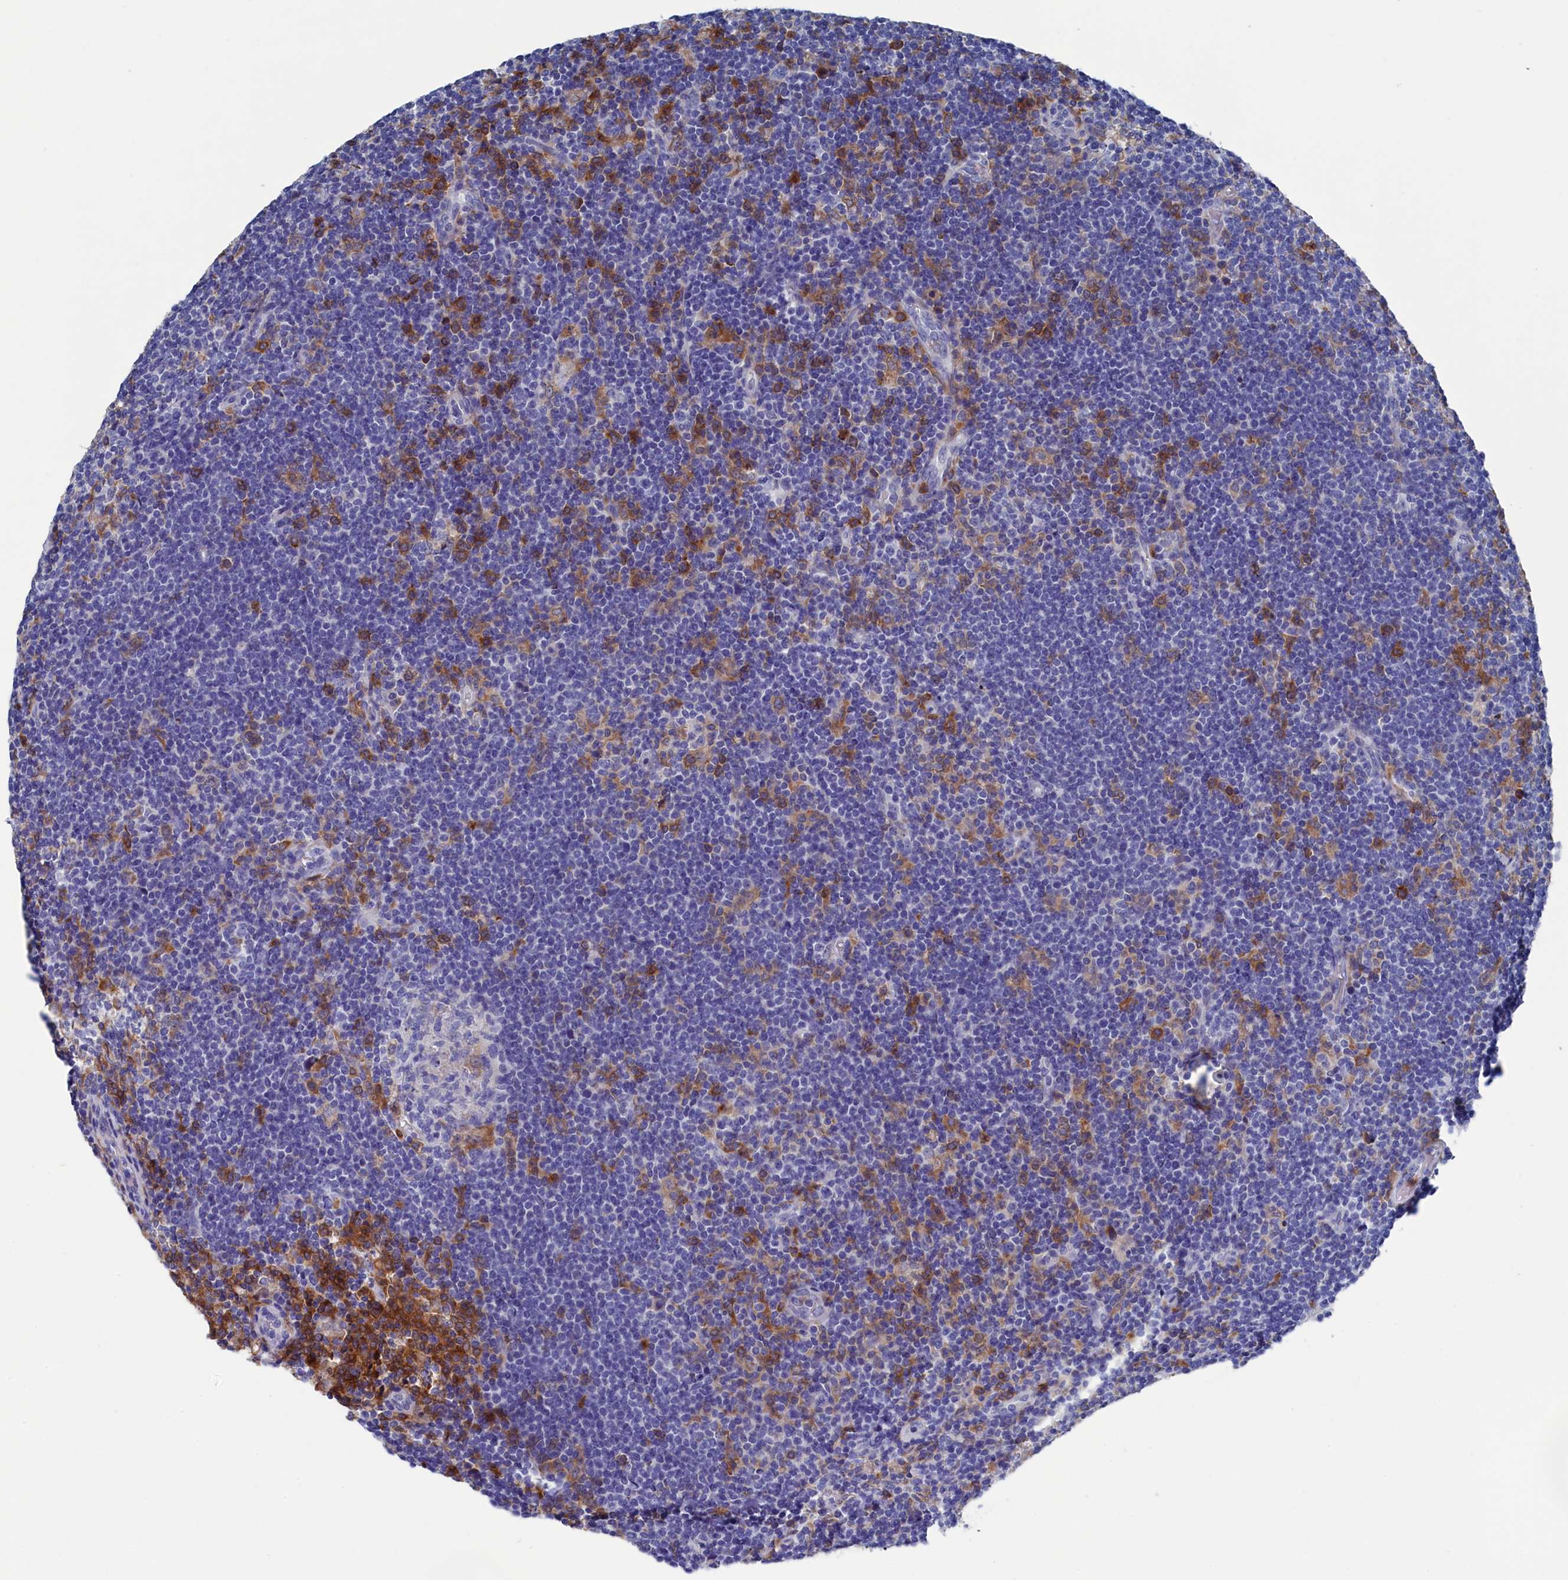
{"staining": {"intensity": "moderate", "quantity": "<25%", "location": "cytoplasmic/membranous"}, "tissue": "lymphoma", "cell_type": "Tumor cells", "image_type": "cancer", "snomed": [{"axis": "morphology", "description": "Hodgkin's disease, NOS"}, {"axis": "topography", "description": "Lymph node"}], "caption": "DAB immunohistochemical staining of Hodgkin's disease exhibits moderate cytoplasmic/membranous protein positivity in about <25% of tumor cells. (DAB IHC with brightfield microscopy, high magnification).", "gene": "TYROBP", "patient": {"sex": "female", "age": 57}}